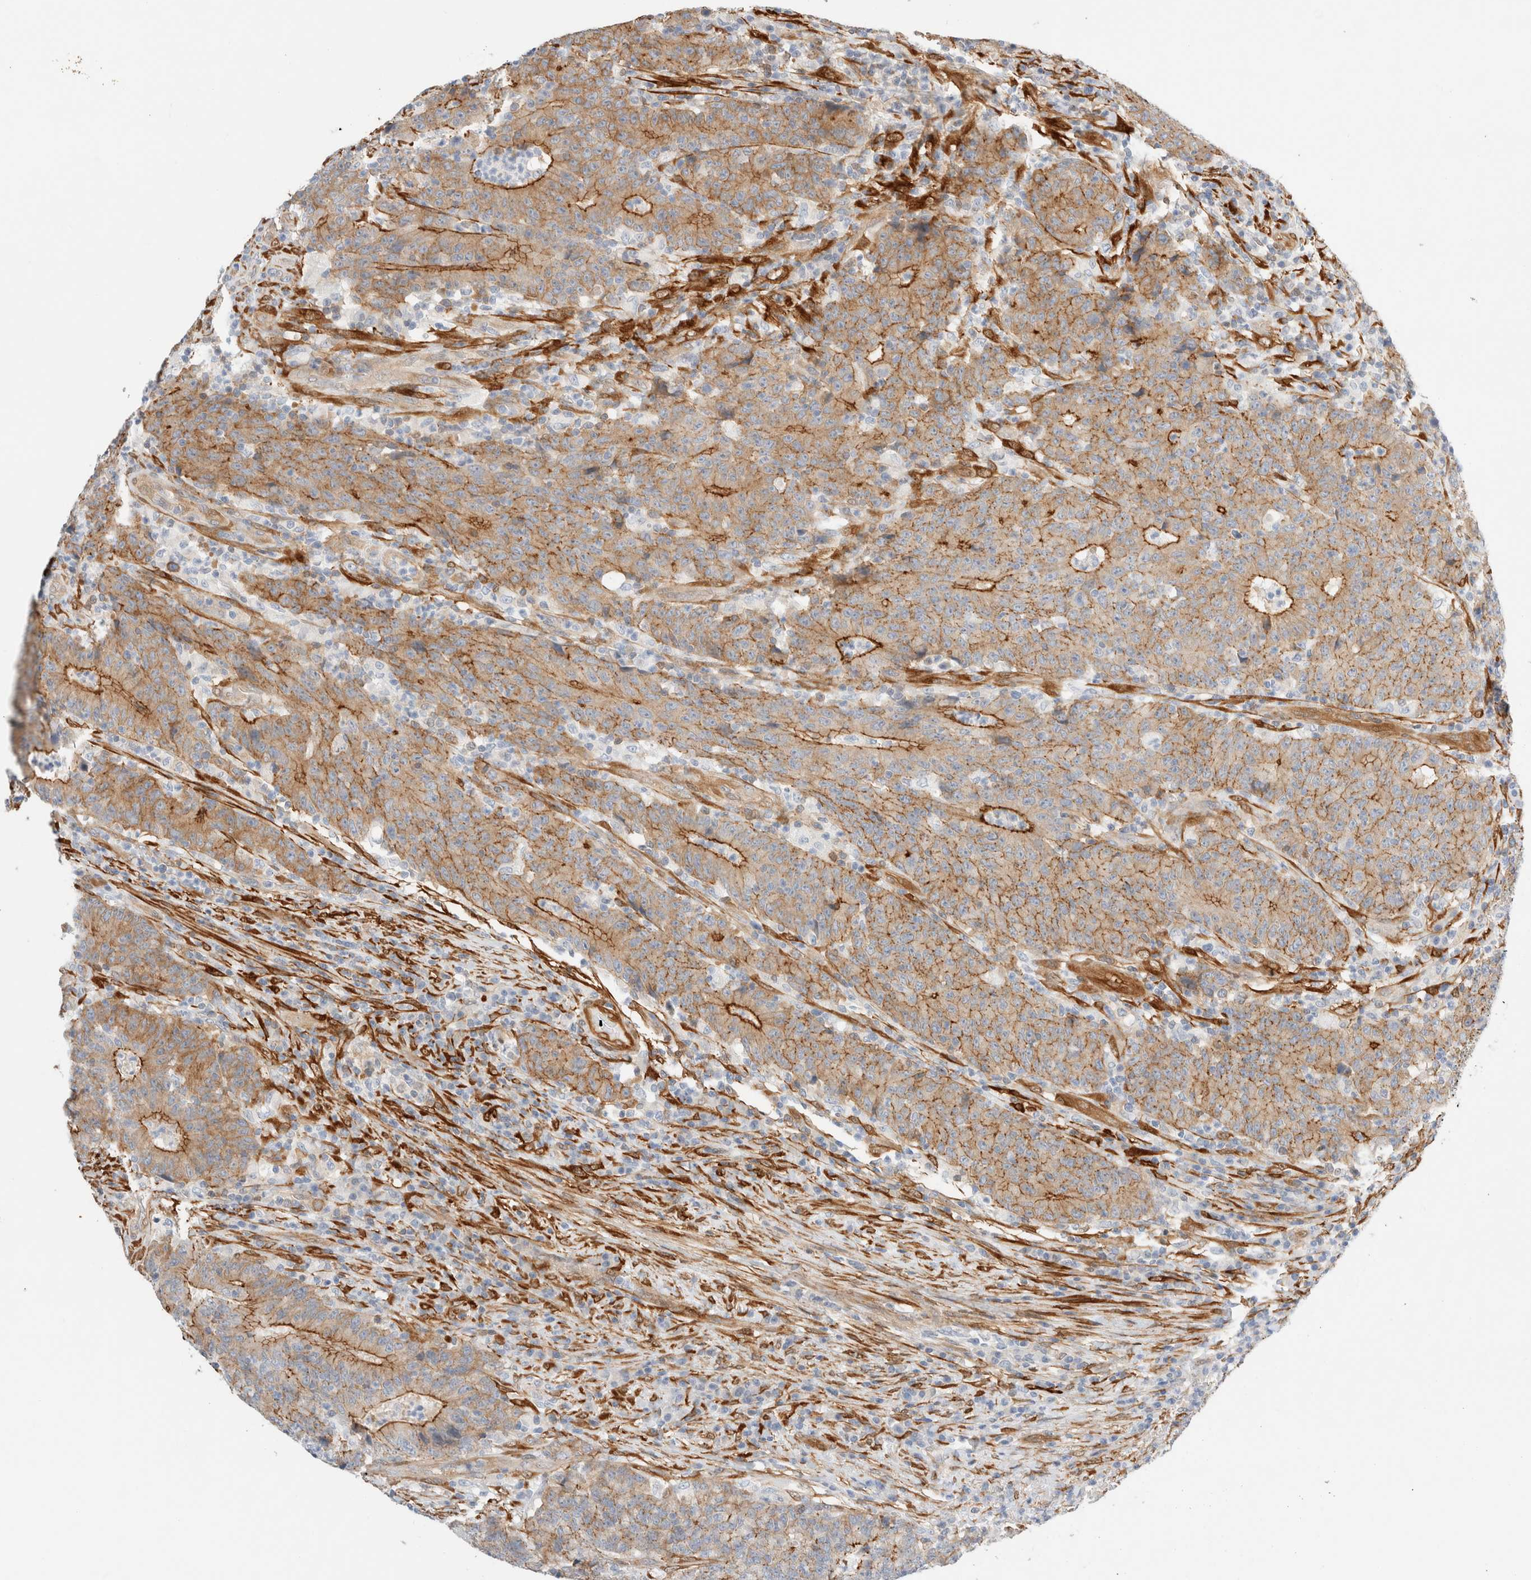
{"staining": {"intensity": "moderate", "quantity": ">75%", "location": "cytoplasmic/membranous"}, "tissue": "colorectal cancer", "cell_type": "Tumor cells", "image_type": "cancer", "snomed": [{"axis": "morphology", "description": "Normal tissue, NOS"}, {"axis": "morphology", "description": "Adenocarcinoma, NOS"}, {"axis": "topography", "description": "Colon"}], "caption": "The image shows staining of colorectal cancer, revealing moderate cytoplasmic/membranous protein expression (brown color) within tumor cells.", "gene": "LMCD1", "patient": {"sex": "female", "age": 75}}